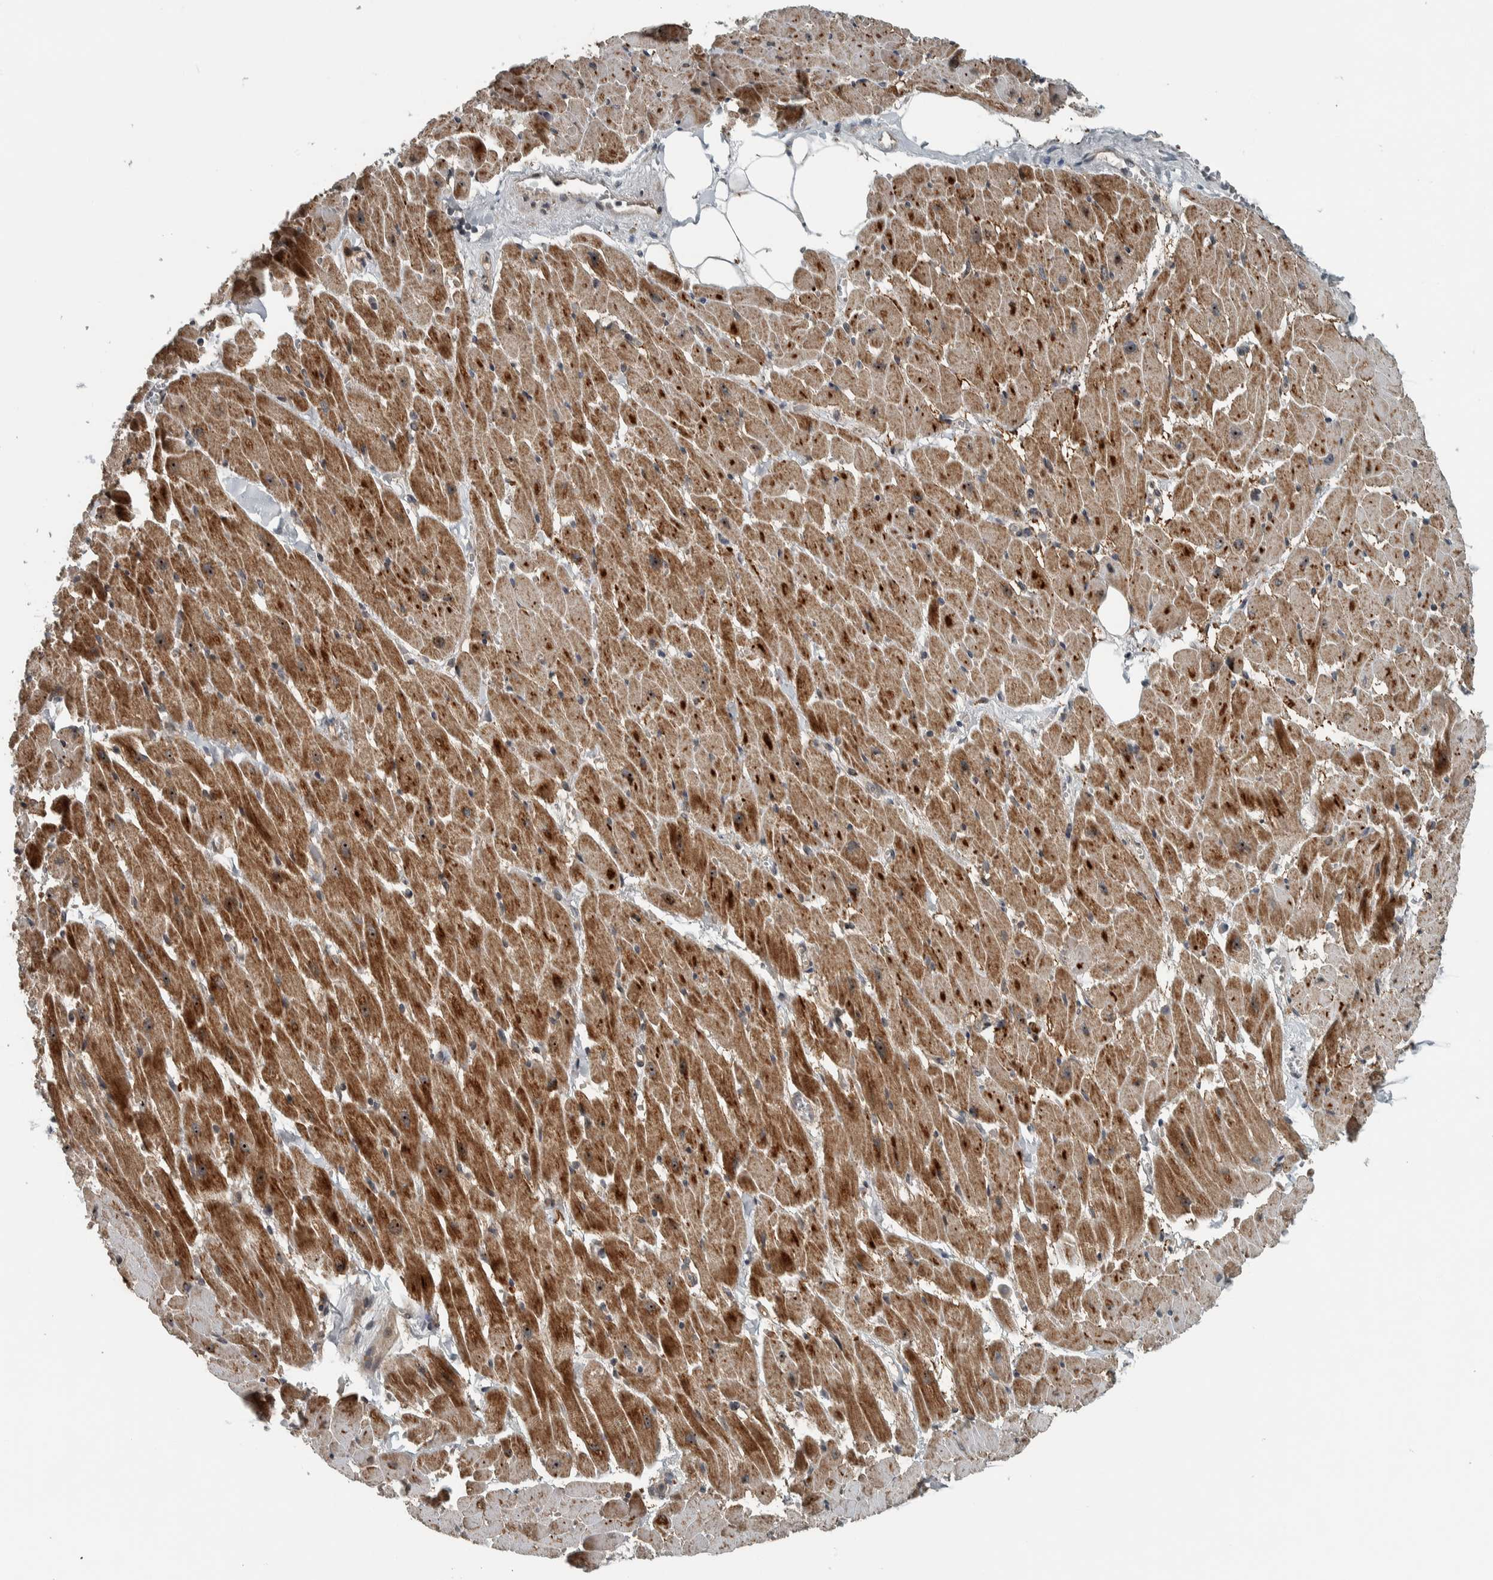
{"staining": {"intensity": "moderate", "quantity": ">75%", "location": "cytoplasmic/membranous"}, "tissue": "heart muscle", "cell_type": "Cardiomyocytes", "image_type": "normal", "snomed": [{"axis": "morphology", "description": "Normal tissue, NOS"}, {"axis": "topography", "description": "Heart"}], "caption": "Protein staining of benign heart muscle exhibits moderate cytoplasmic/membranous staining in approximately >75% of cardiomyocytes. Using DAB (brown) and hematoxylin (blue) stains, captured at high magnification using brightfield microscopy.", "gene": "XPO5", "patient": {"sex": "female", "age": 19}}